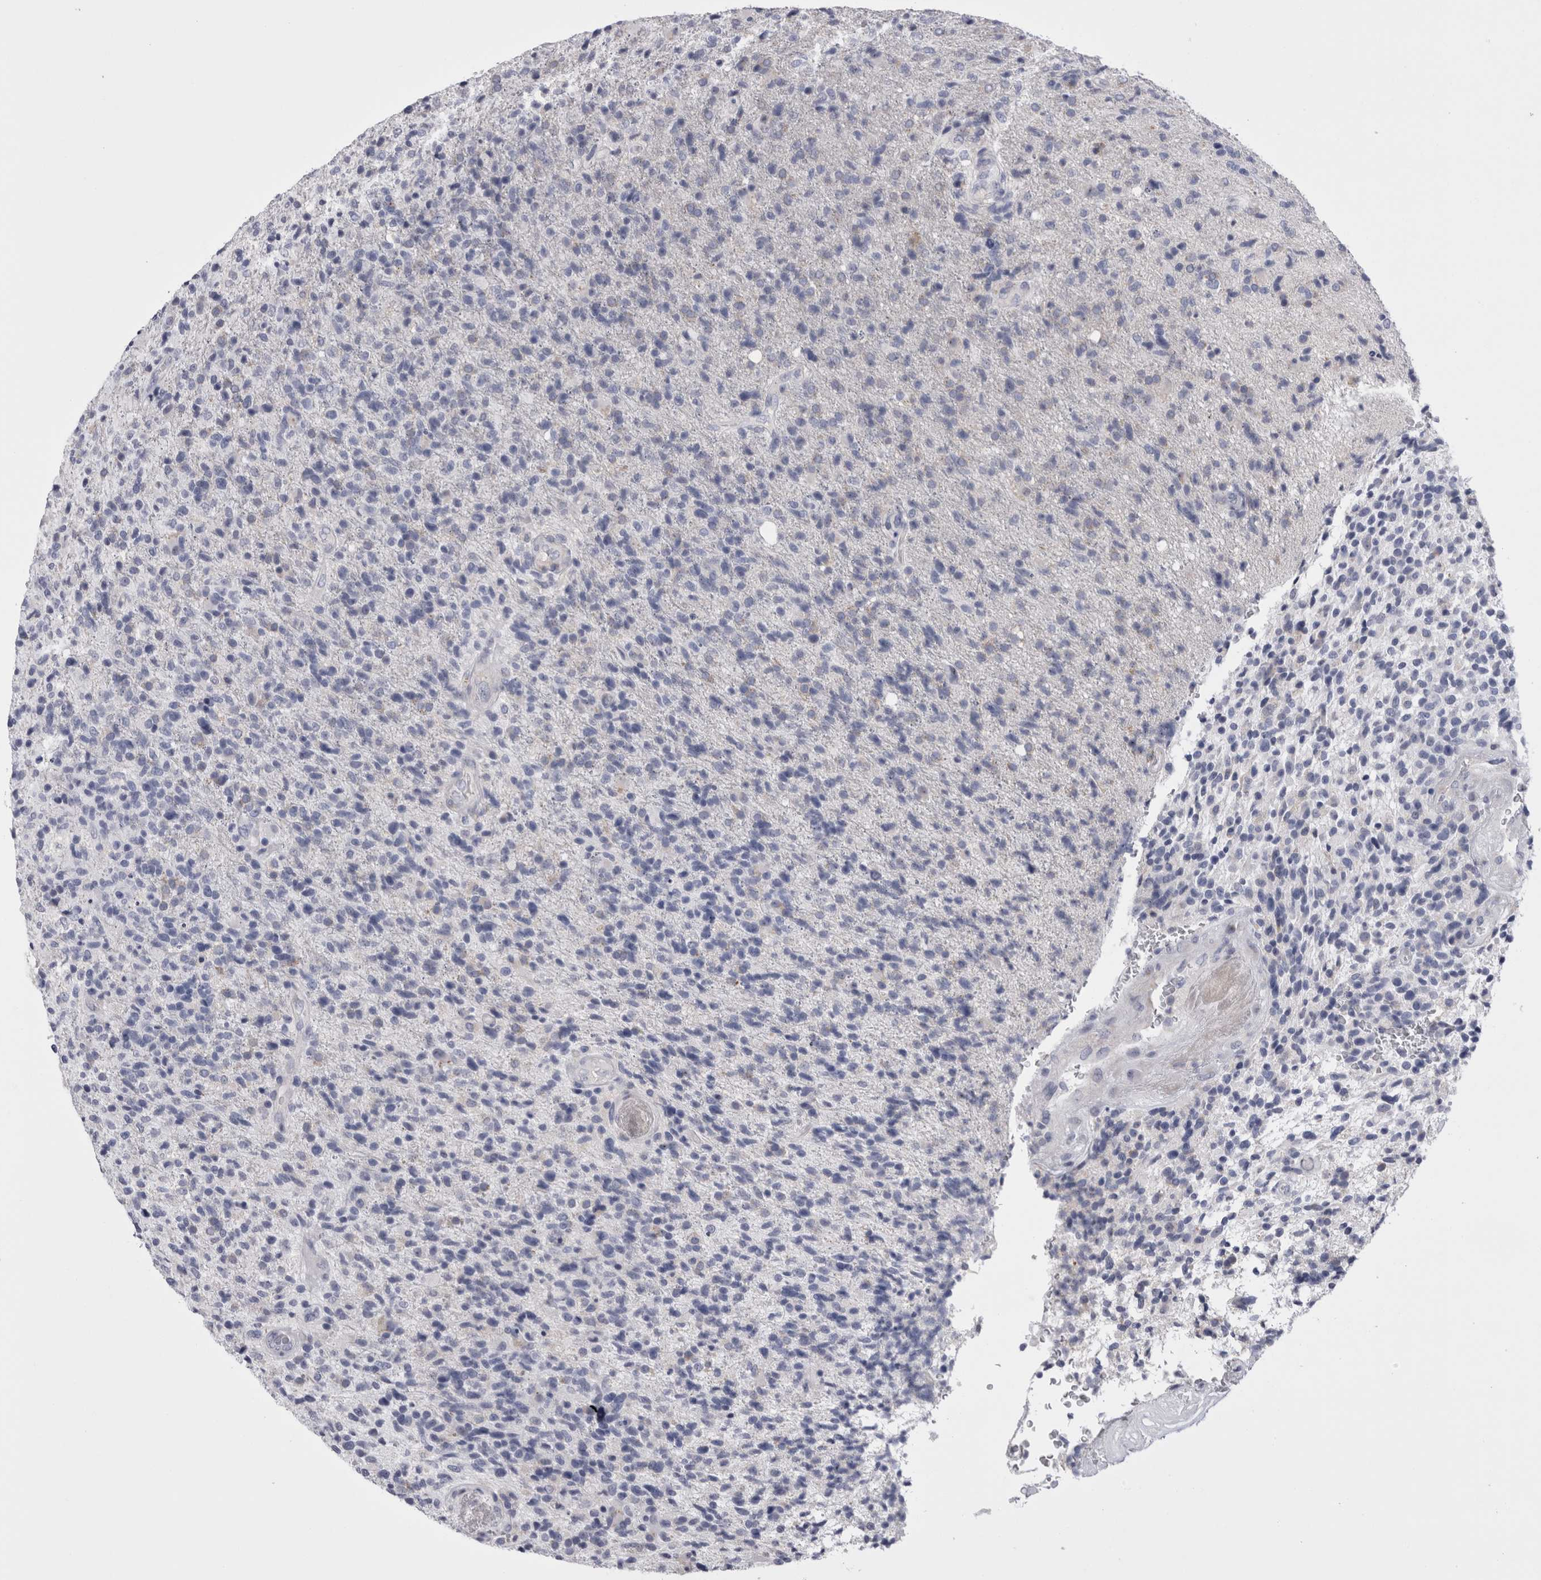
{"staining": {"intensity": "negative", "quantity": "none", "location": "none"}, "tissue": "glioma", "cell_type": "Tumor cells", "image_type": "cancer", "snomed": [{"axis": "morphology", "description": "Glioma, malignant, High grade"}, {"axis": "topography", "description": "Brain"}], "caption": "Tumor cells are negative for brown protein staining in glioma.", "gene": "PWP2", "patient": {"sex": "male", "age": 72}}